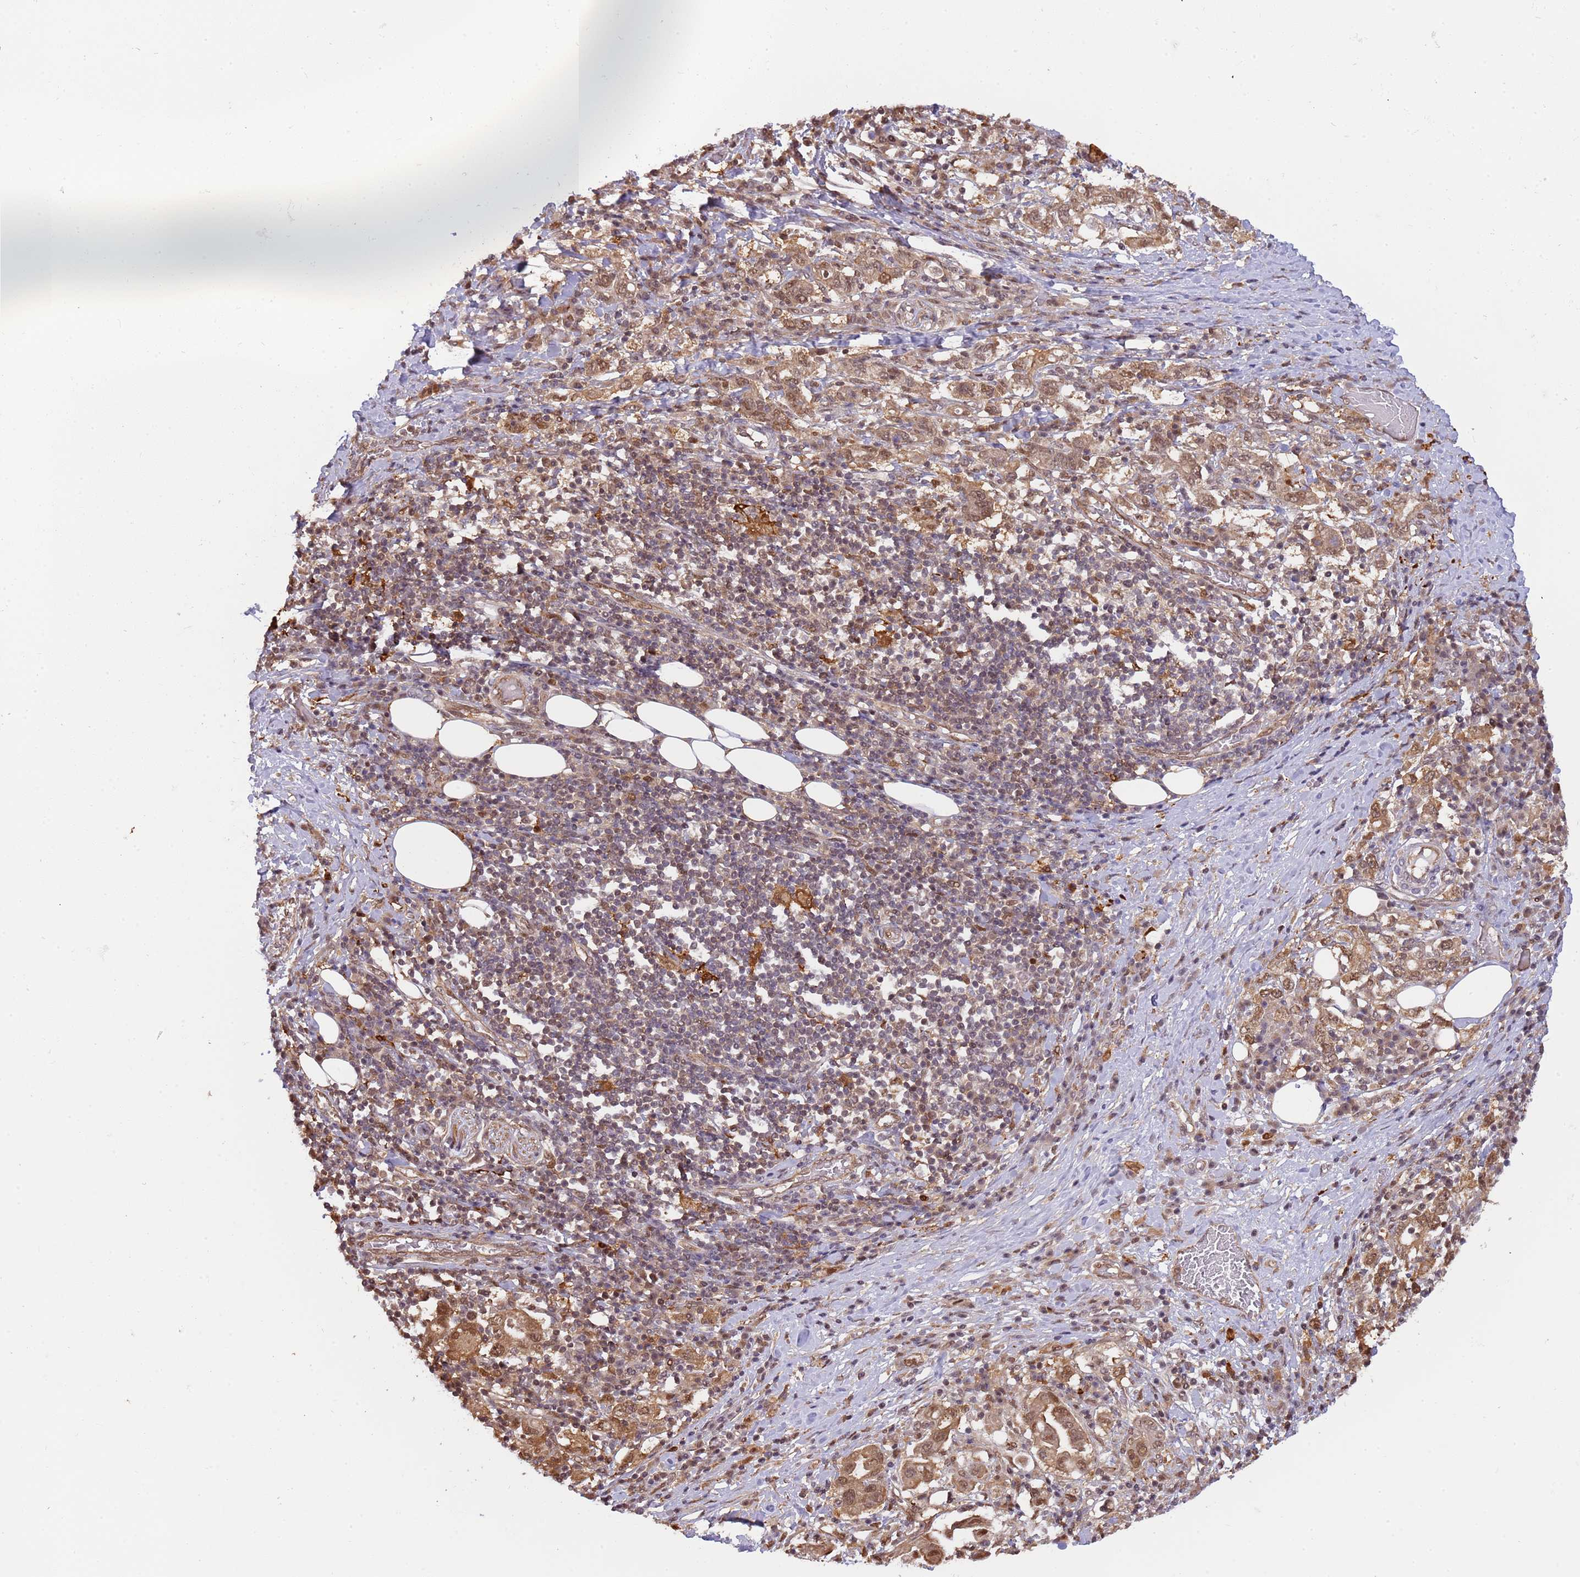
{"staining": {"intensity": "moderate", "quantity": ">75%", "location": "cytoplasmic/membranous,nuclear"}, "tissue": "stomach cancer", "cell_type": "Tumor cells", "image_type": "cancer", "snomed": [{"axis": "morphology", "description": "Adenocarcinoma, NOS"}, {"axis": "topography", "description": "Stomach, upper"}, {"axis": "topography", "description": "Stomach"}], "caption": "Moderate cytoplasmic/membranous and nuclear positivity for a protein is seen in about >75% of tumor cells of stomach cancer (adenocarcinoma) using IHC.", "gene": "PLSCR5", "patient": {"sex": "male", "age": 62}}